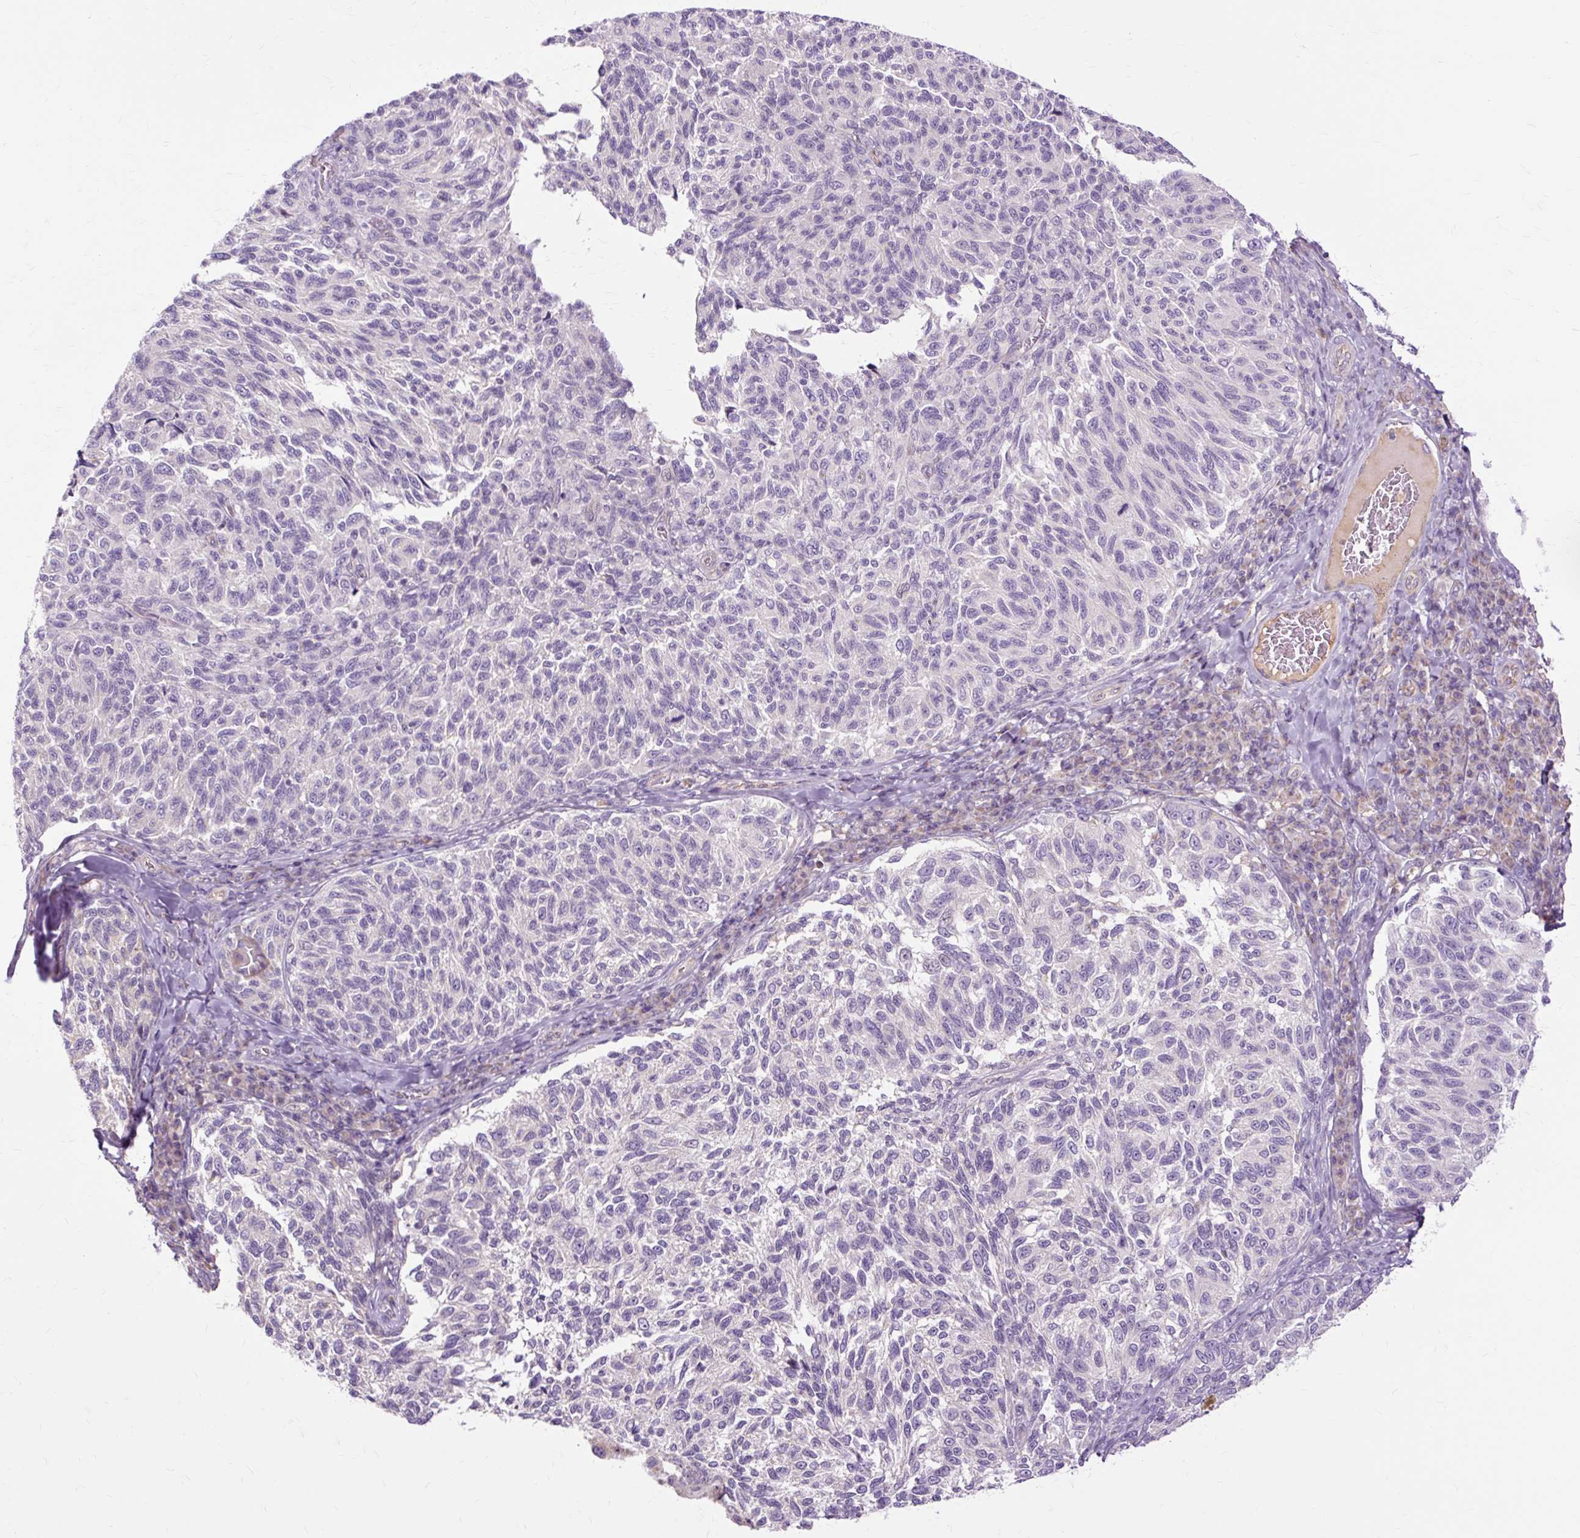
{"staining": {"intensity": "negative", "quantity": "none", "location": "none"}, "tissue": "melanoma", "cell_type": "Tumor cells", "image_type": "cancer", "snomed": [{"axis": "morphology", "description": "Malignant melanoma, NOS"}, {"axis": "topography", "description": "Skin"}], "caption": "A histopathology image of human malignant melanoma is negative for staining in tumor cells.", "gene": "PDZD2", "patient": {"sex": "female", "age": 73}}